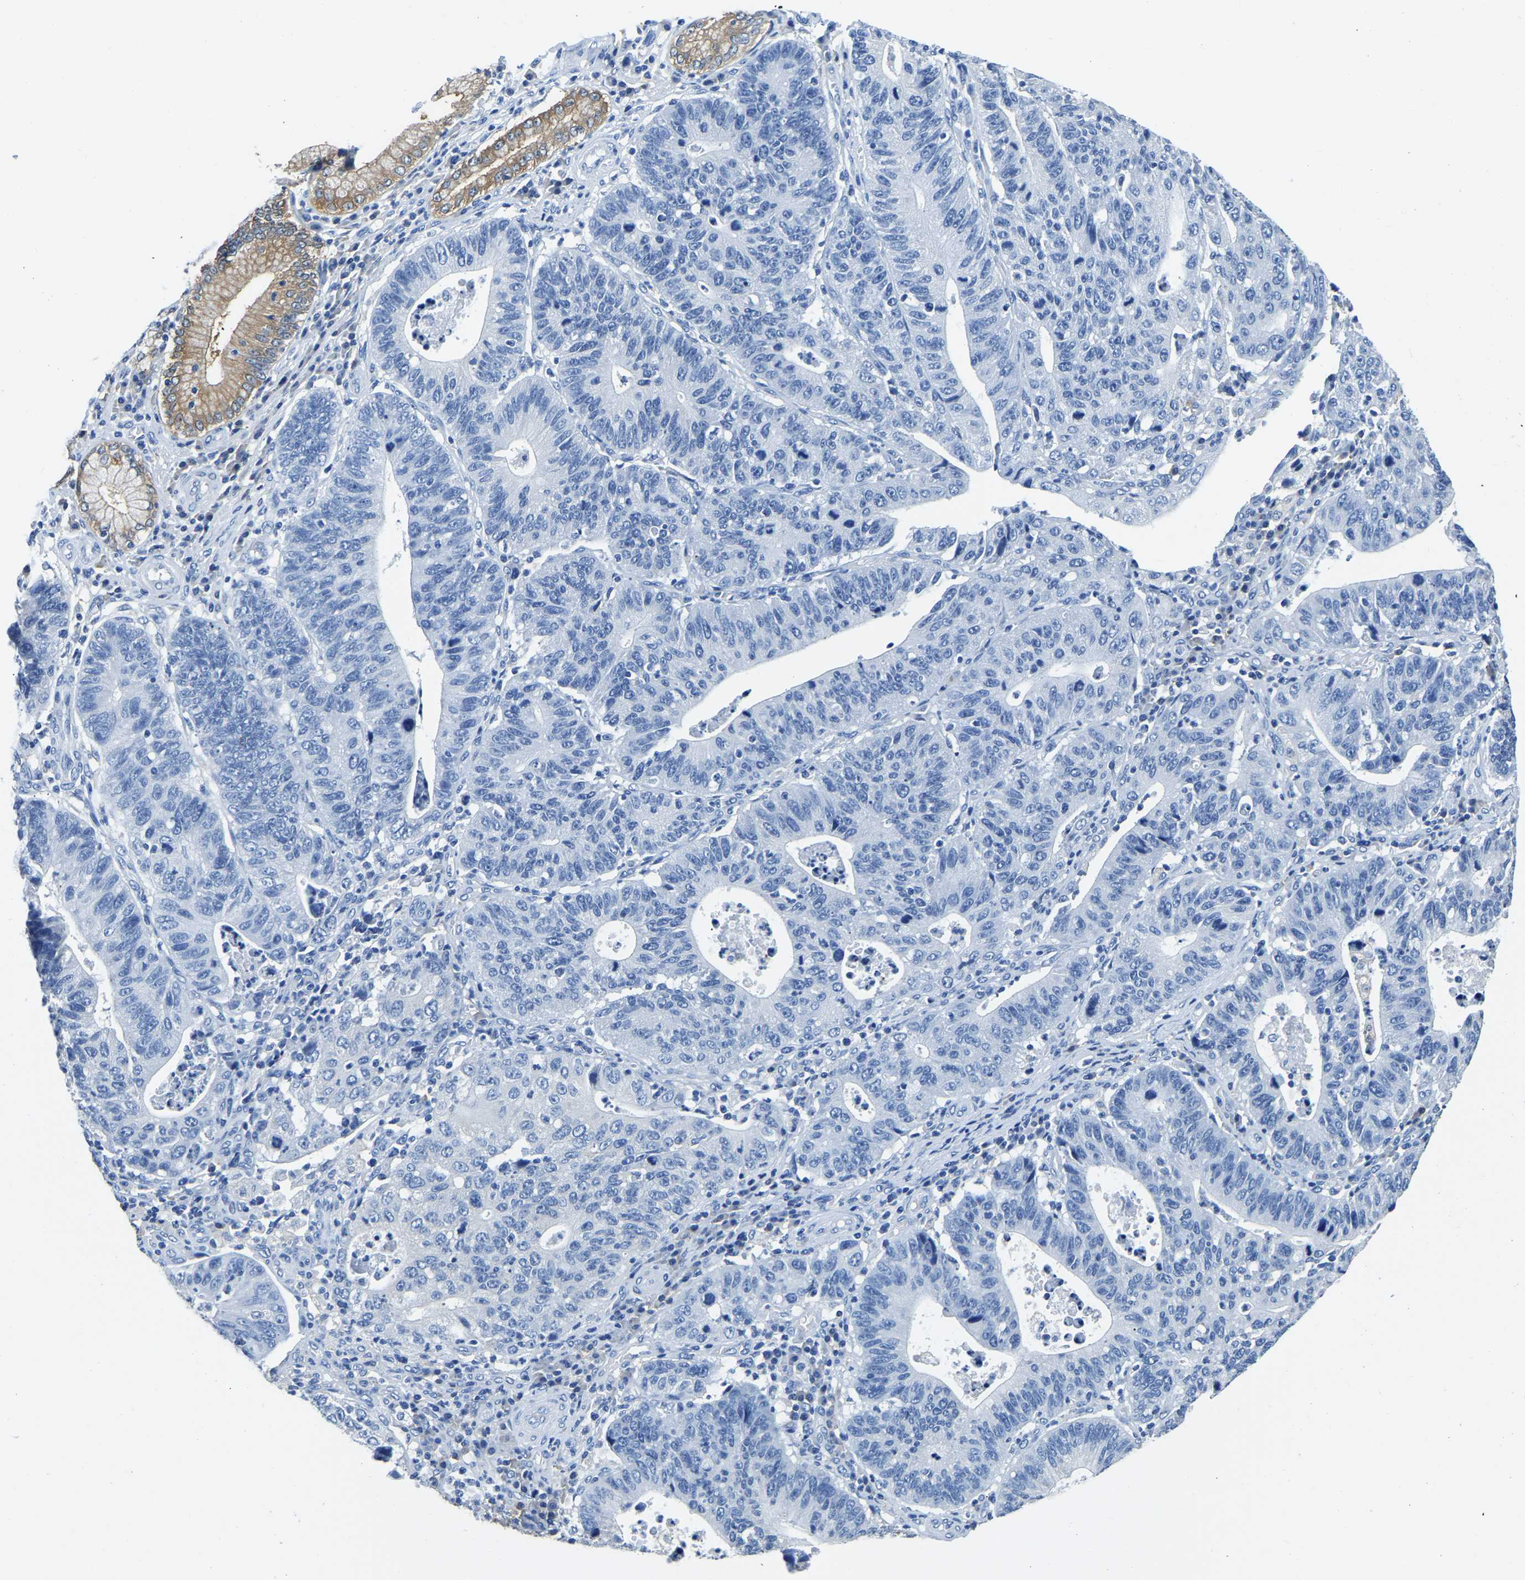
{"staining": {"intensity": "negative", "quantity": "none", "location": "none"}, "tissue": "stomach cancer", "cell_type": "Tumor cells", "image_type": "cancer", "snomed": [{"axis": "morphology", "description": "Adenocarcinoma, NOS"}, {"axis": "topography", "description": "Stomach"}], "caption": "Tumor cells are negative for protein expression in human stomach cancer.", "gene": "ZDHHC13", "patient": {"sex": "male", "age": 59}}